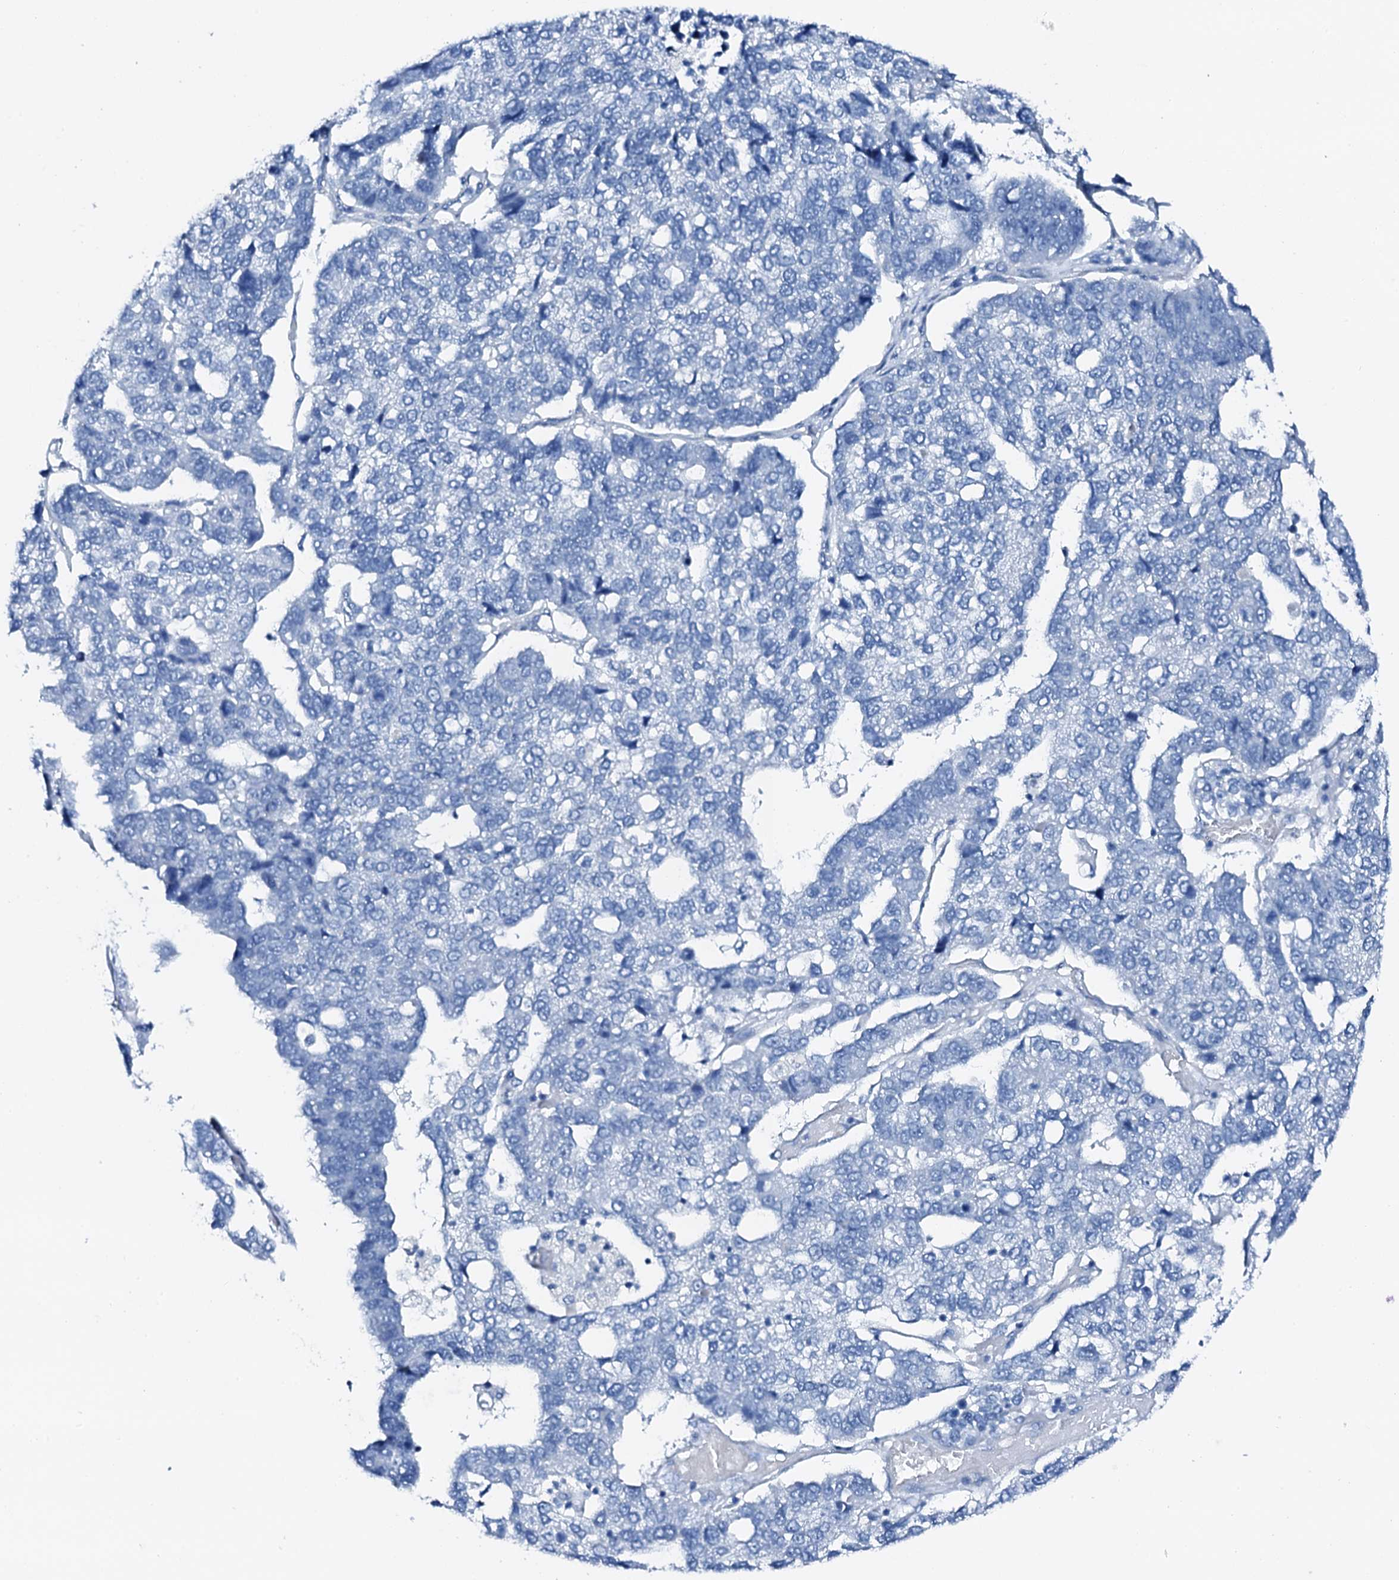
{"staining": {"intensity": "negative", "quantity": "none", "location": "none"}, "tissue": "pancreatic cancer", "cell_type": "Tumor cells", "image_type": "cancer", "snomed": [{"axis": "morphology", "description": "Adenocarcinoma, NOS"}, {"axis": "topography", "description": "Pancreas"}], "caption": "Immunohistochemical staining of human pancreatic adenocarcinoma shows no significant staining in tumor cells.", "gene": "PTH", "patient": {"sex": "female", "age": 61}}